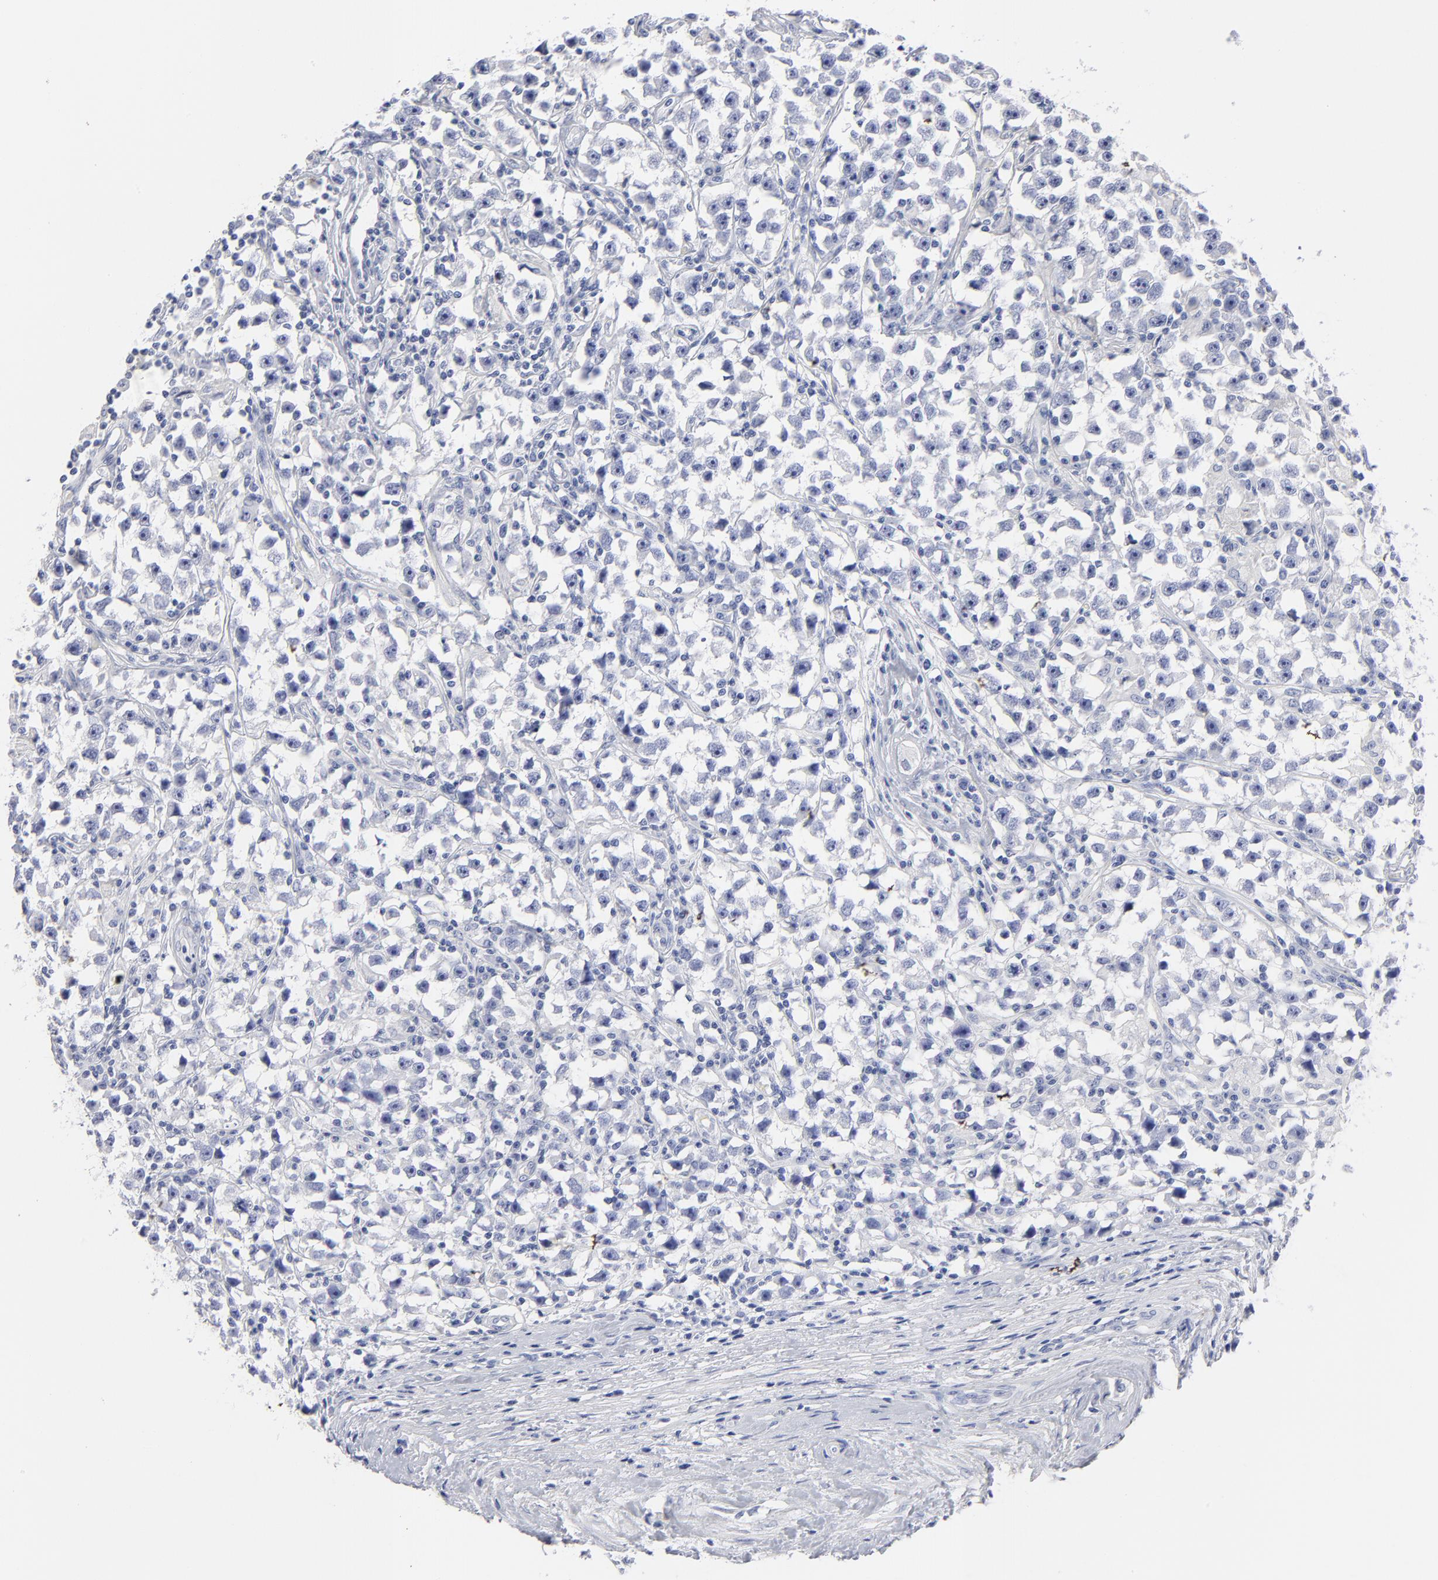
{"staining": {"intensity": "negative", "quantity": "none", "location": "none"}, "tissue": "testis cancer", "cell_type": "Tumor cells", "image_type": "cancer", "snomed": [{"axis": "morphology", "description": "Seminoma, NOS"}, {"axis": "topography", "description": "Testis"}], "caption": "The photomicrograph reveals no significant expression in tumor cells of testis cancer.", "gene": "ACY1", "patient": {"sex": "male", "age": 33}}